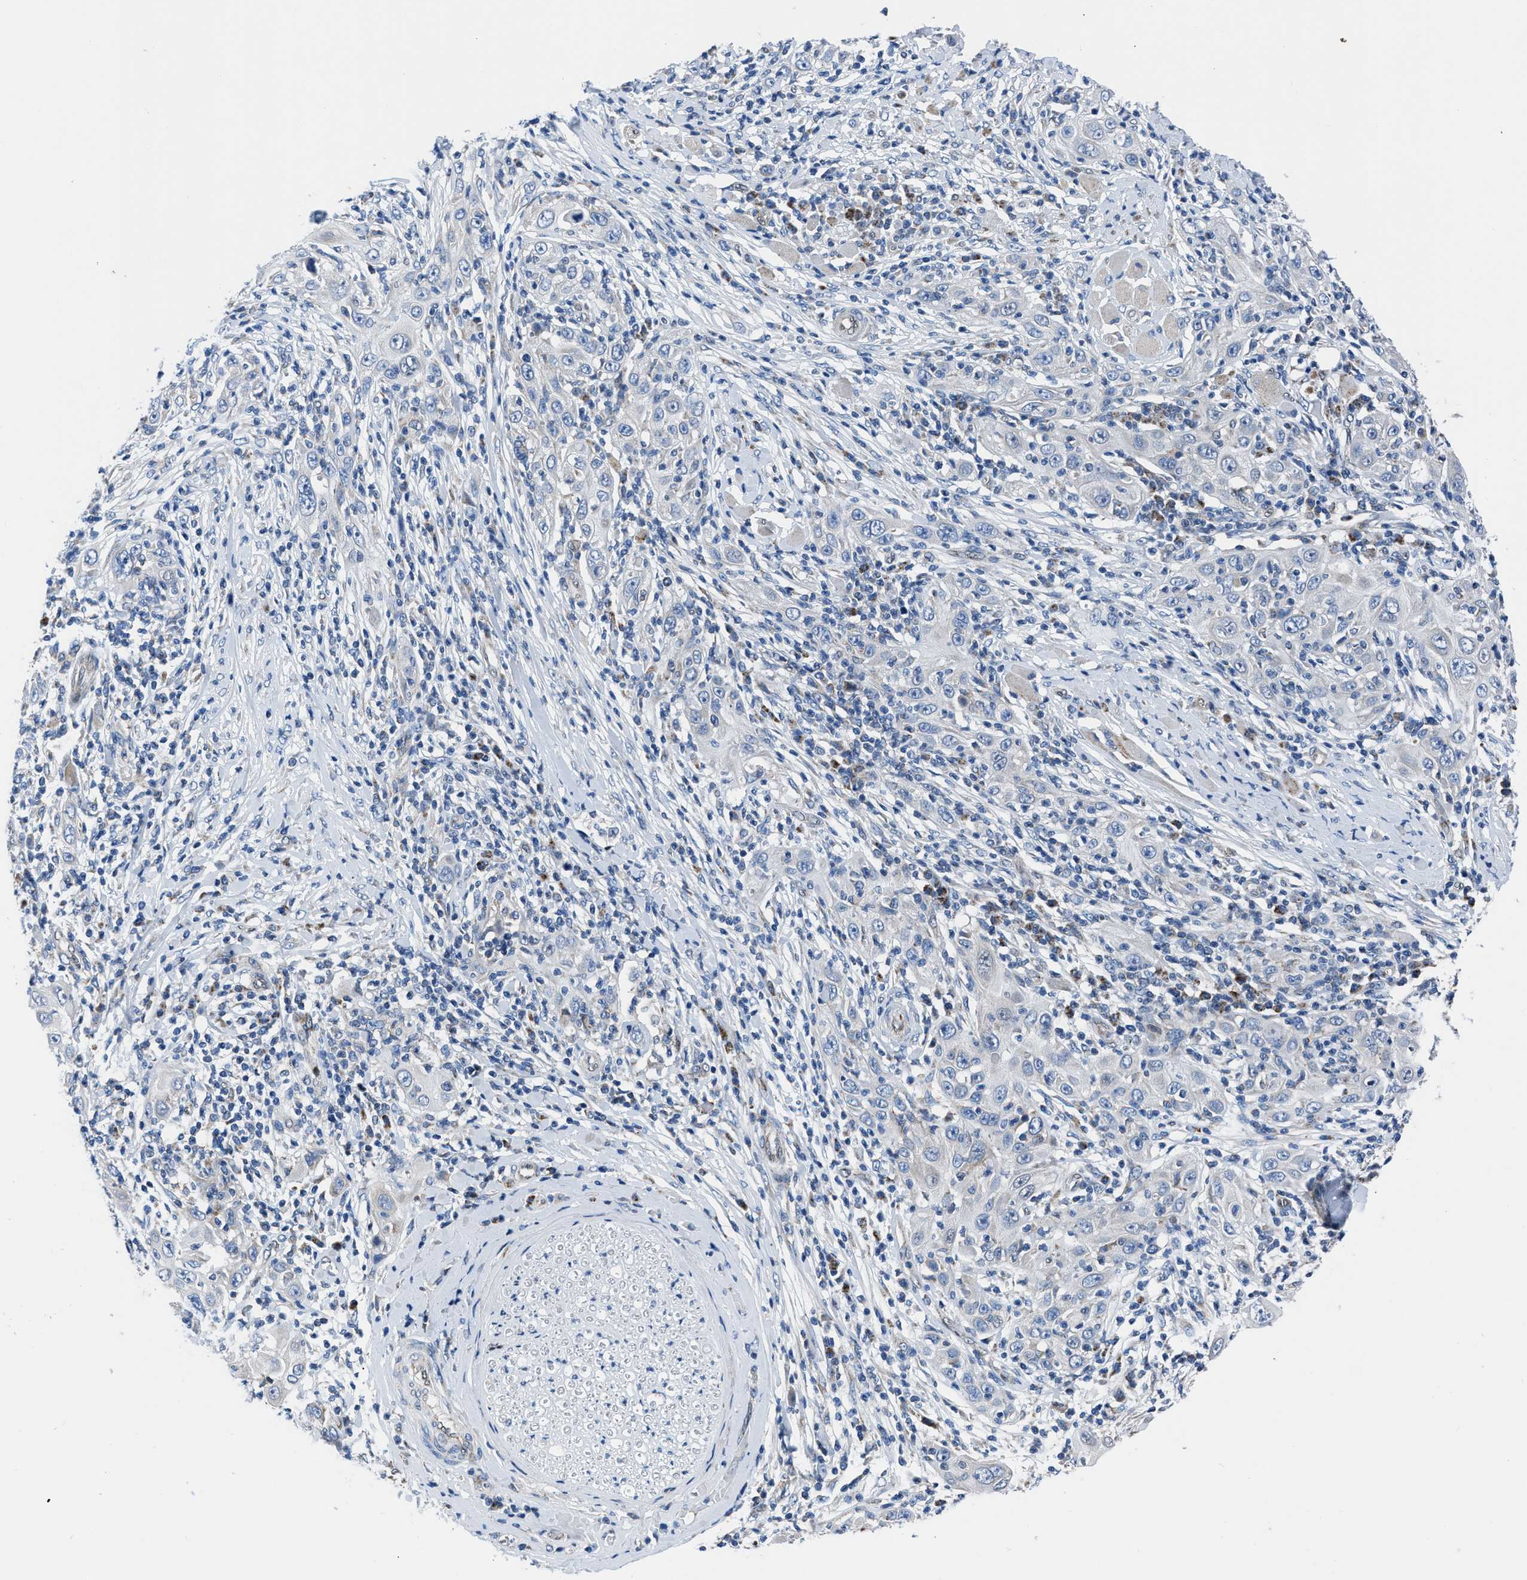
{"staining": {"intensity": "negative", "quantity": "none", "location": "none"}, "tissue": "skin cancer", "cell_type": "Tumor cells", "image_type": "cancer", "snomed": [{"axis": "morphology", "description": "Squamous cell carcinoma, NOS"}, {"axis": "topography", "description": "Skin"}], "caption": "High power microscopy histopathology image of an immunohistochemistry (IHC) micrograph of skin squamous cell carcinoma, revealing no significant positivity in tumor cells.", "gene": "LMO2", "patient": {"sex": "female", "age": 88}}